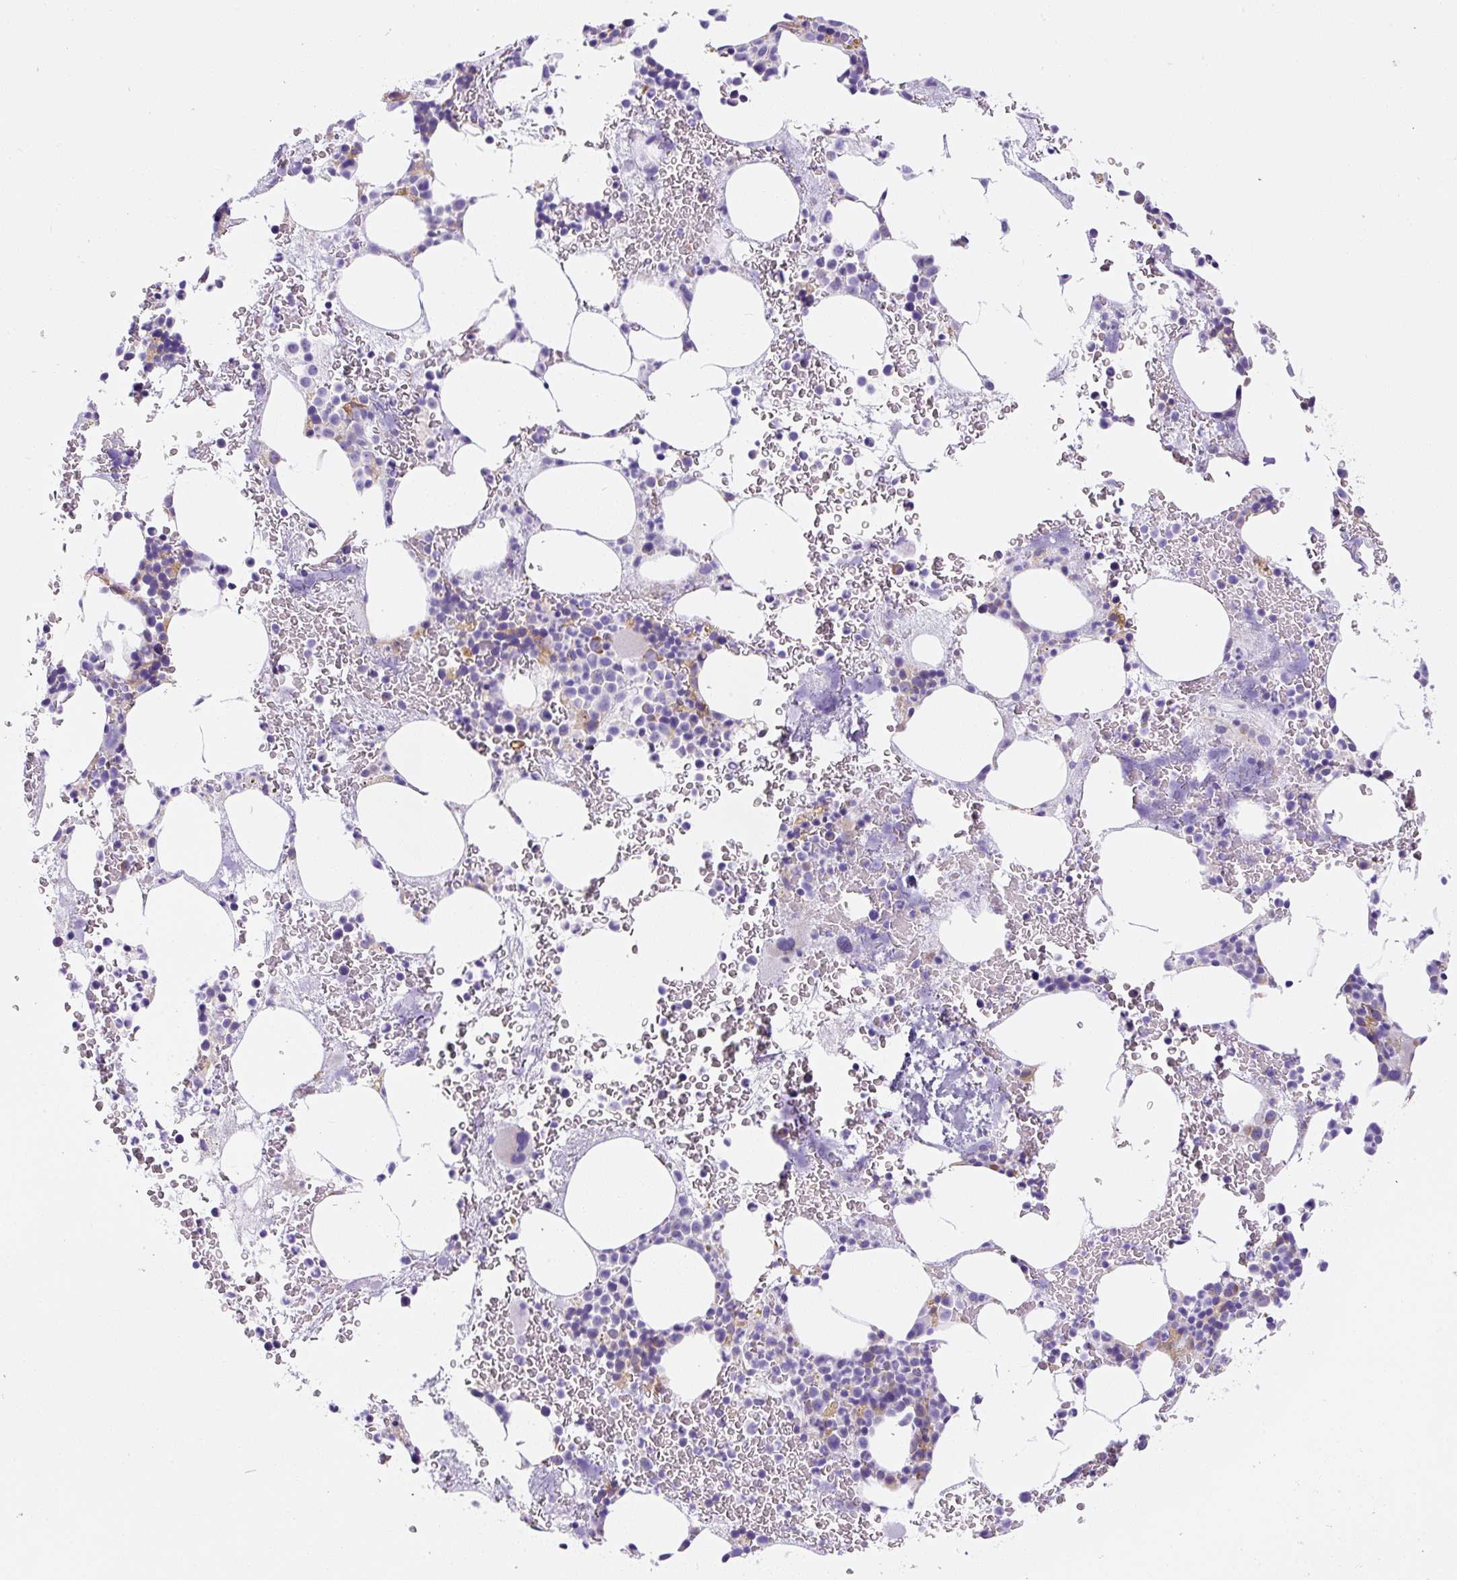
{"staining": {"intensity": "negative", "quantity": "none", "location": "none"}, "tissue": "bone marrow", "cell_type": "Hematopoietic cells", "image_type": "normal", "snomed": [{"axis": "morphology", "description": "Normal tissue, NOS"}, {"axis": "topography", "description": "Bone marrow"}], "caption": "This is a histopathology image of immunohistochemistry staining of normal bone marrow, which shows no positivity in hematopoietic cells. Nuclei are stained in blue.", "gene": "ASB4", "patient": {"sex": "male", "age": 62}}